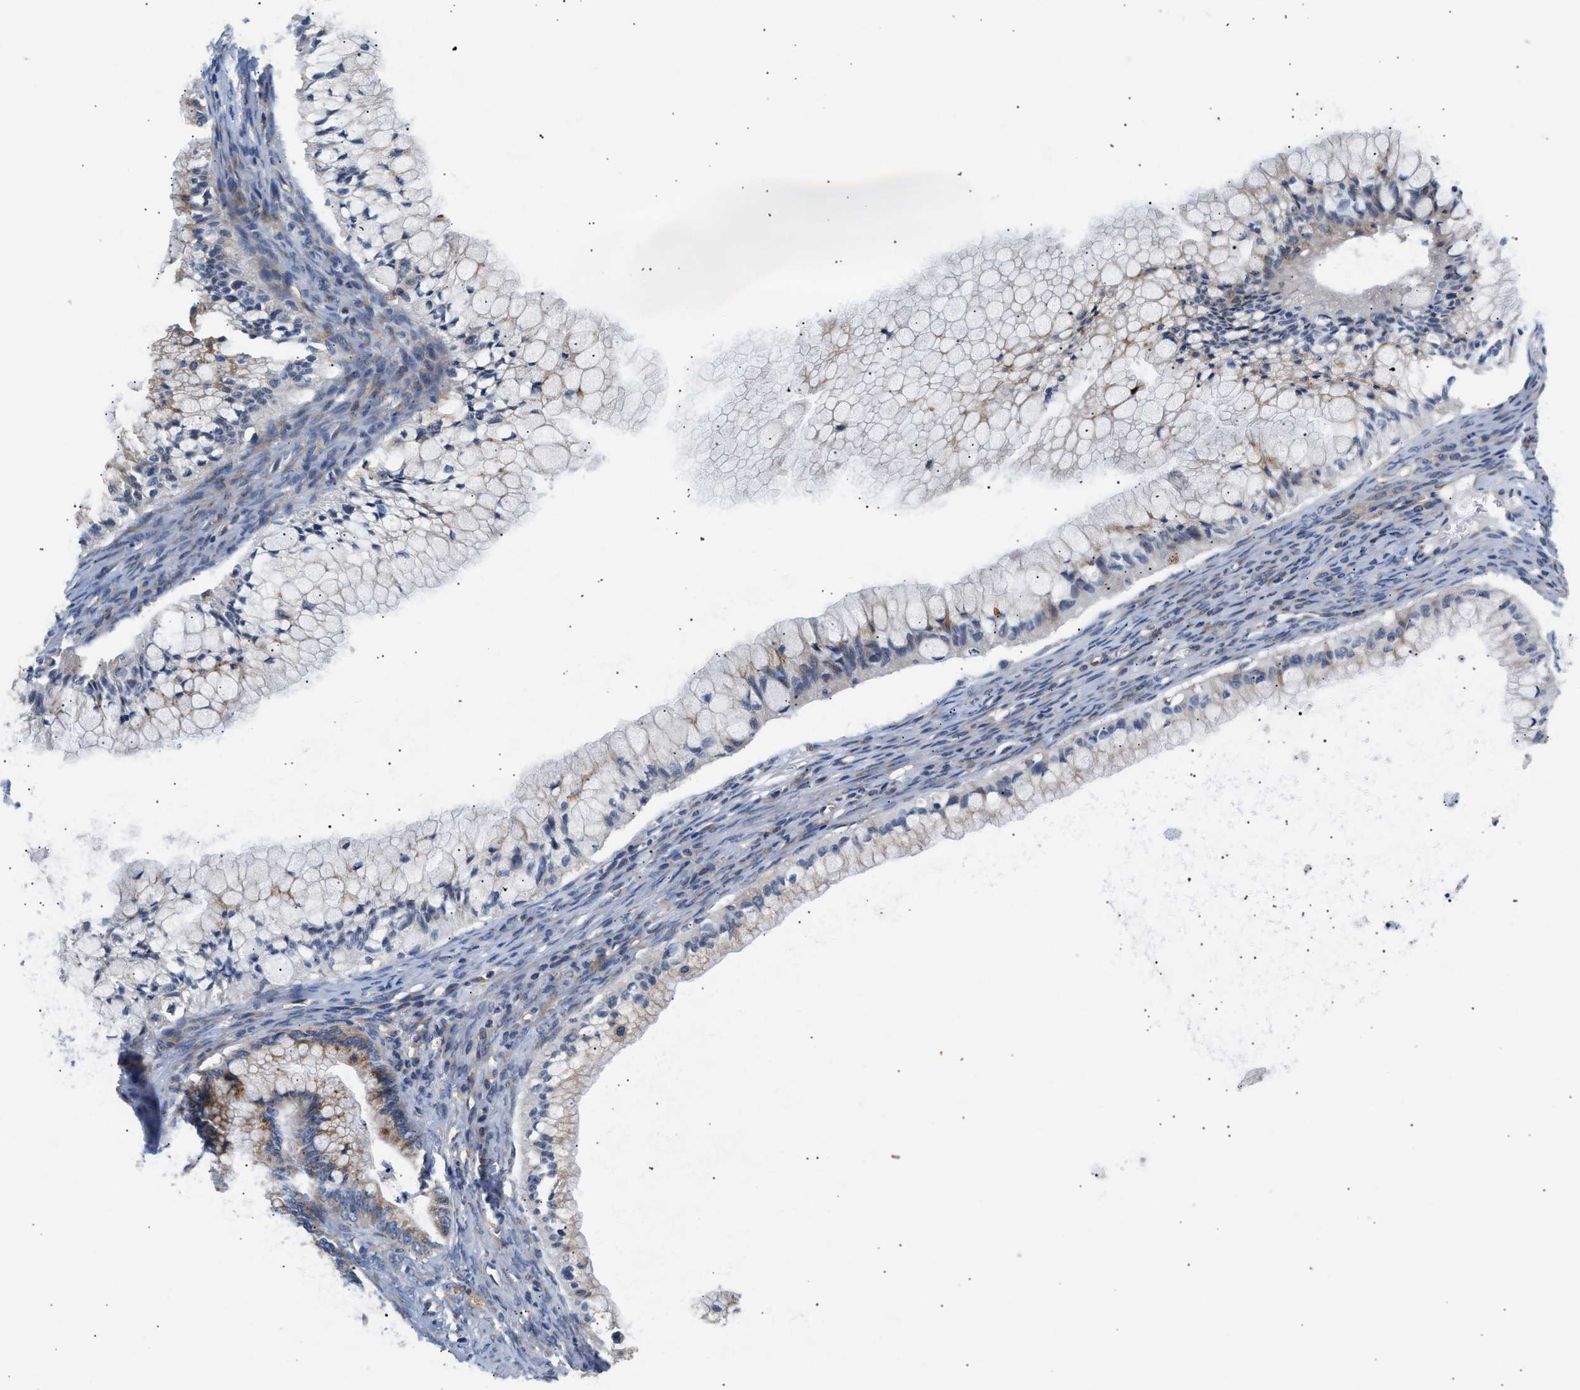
{"staining": {"intensity": "weak", "quantity": "<25%", "location": "cytoplasmic/membranous"}, "tissue": "ovarian cancer", "cell_type": "Tumor cells", "image_type": "cancer", "snomed": [{"axis": "morphology", "description": "Cystadenocarcinoma, mucinous, NOS"}, {"axis": "topography", "description": "Ovary"}], "caption": "This is an immunohistochemistry (IHC) micrograph of human ovarian cancer (mucinous cystadenocarcinoma). There is no staining in tumor cells.", "gene": "IFT74", "patient": {"sex": "female", "age": 57}}